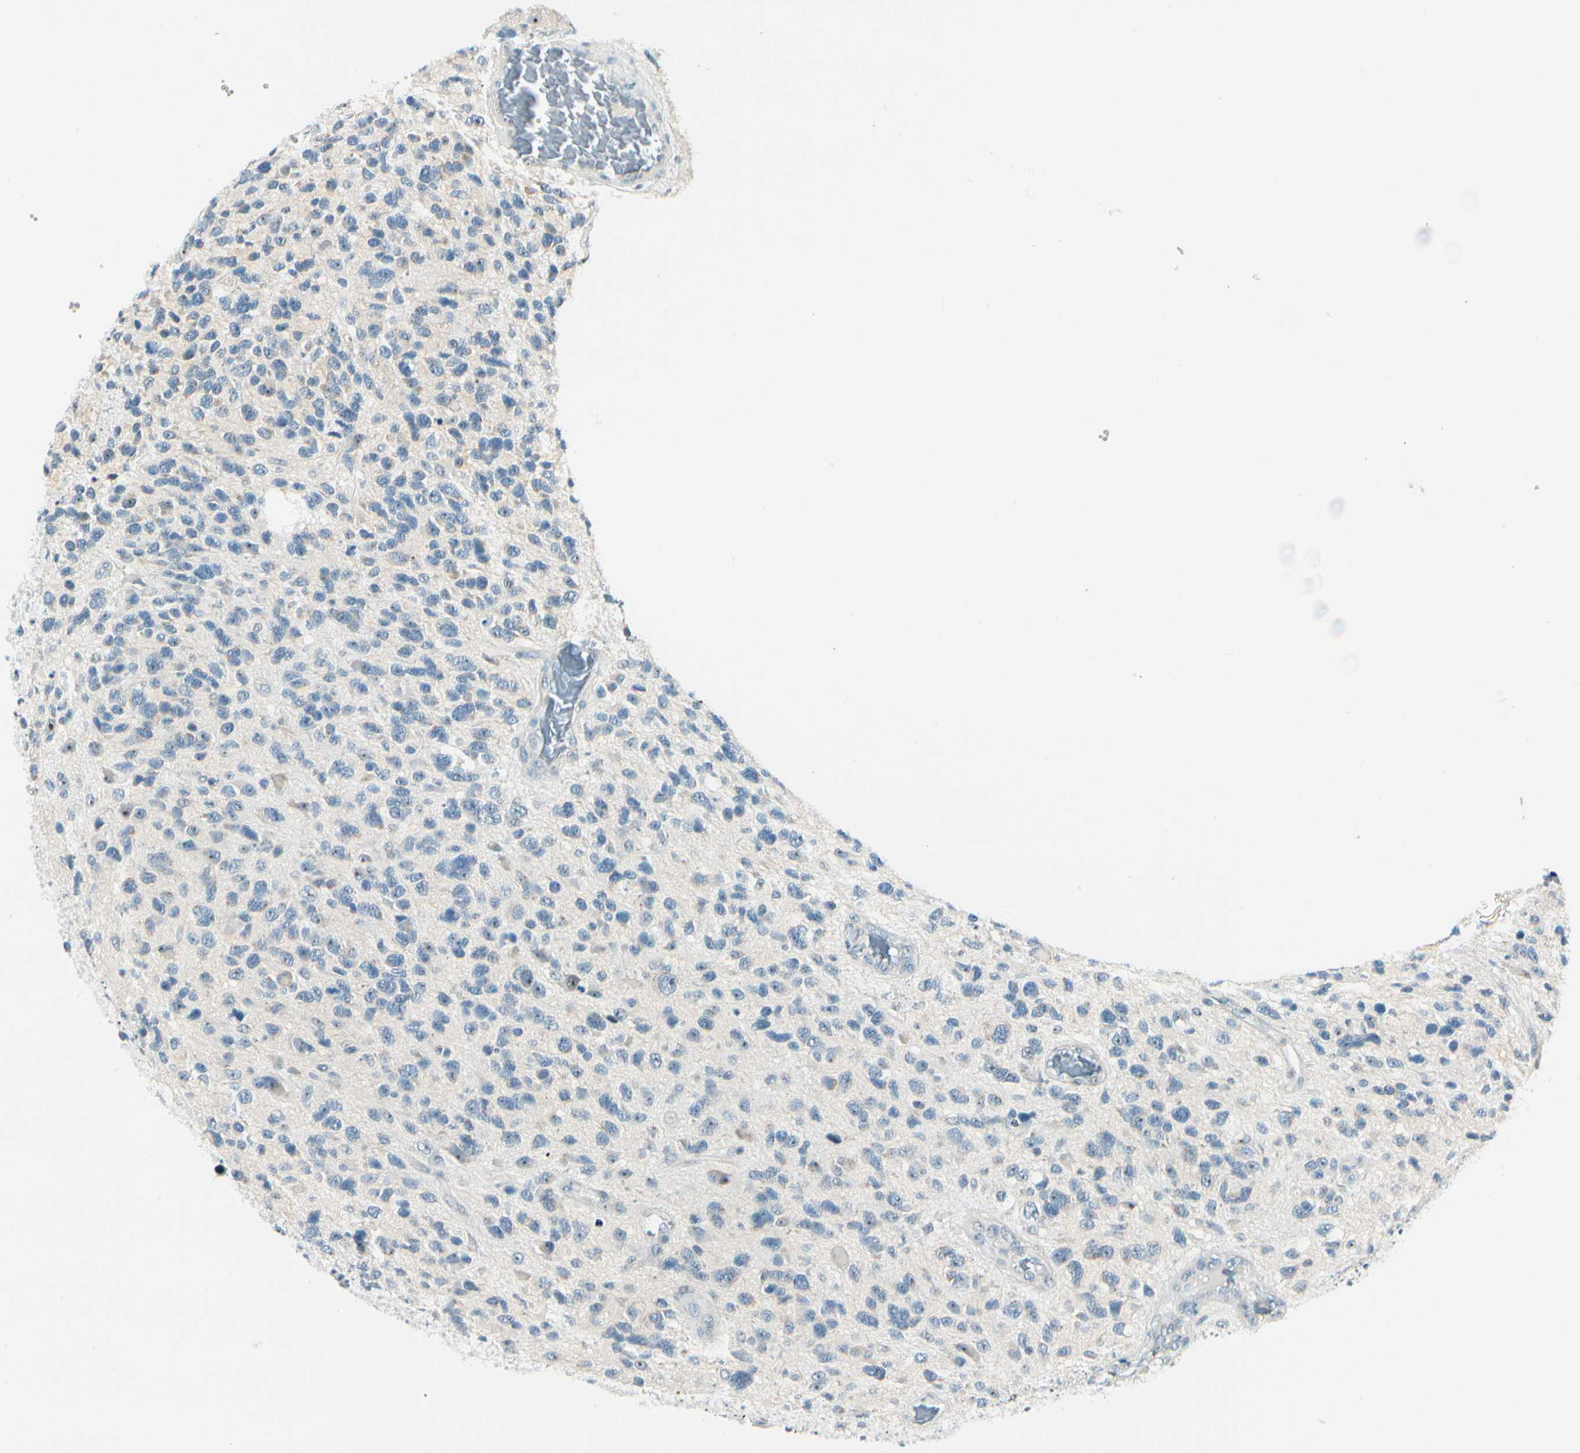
{"staining": {"intensity": "negative", "quantity": "none", "location": "none"}, "tissue": "glioma", "cell_type": "Tumor cells", "image_type": "cancer", "snomed": [{"axis": "morphology", "description": "Glioma, malignant, High grade"}, {"axis": "topography", "description": "Brain"}], "caption": "A histopathology image of human malignant glioma (high-grade) is negative for staining in tumor cells.", "gene": "ZSCAN1", "patient": {"sex": "female", "age": 58}}